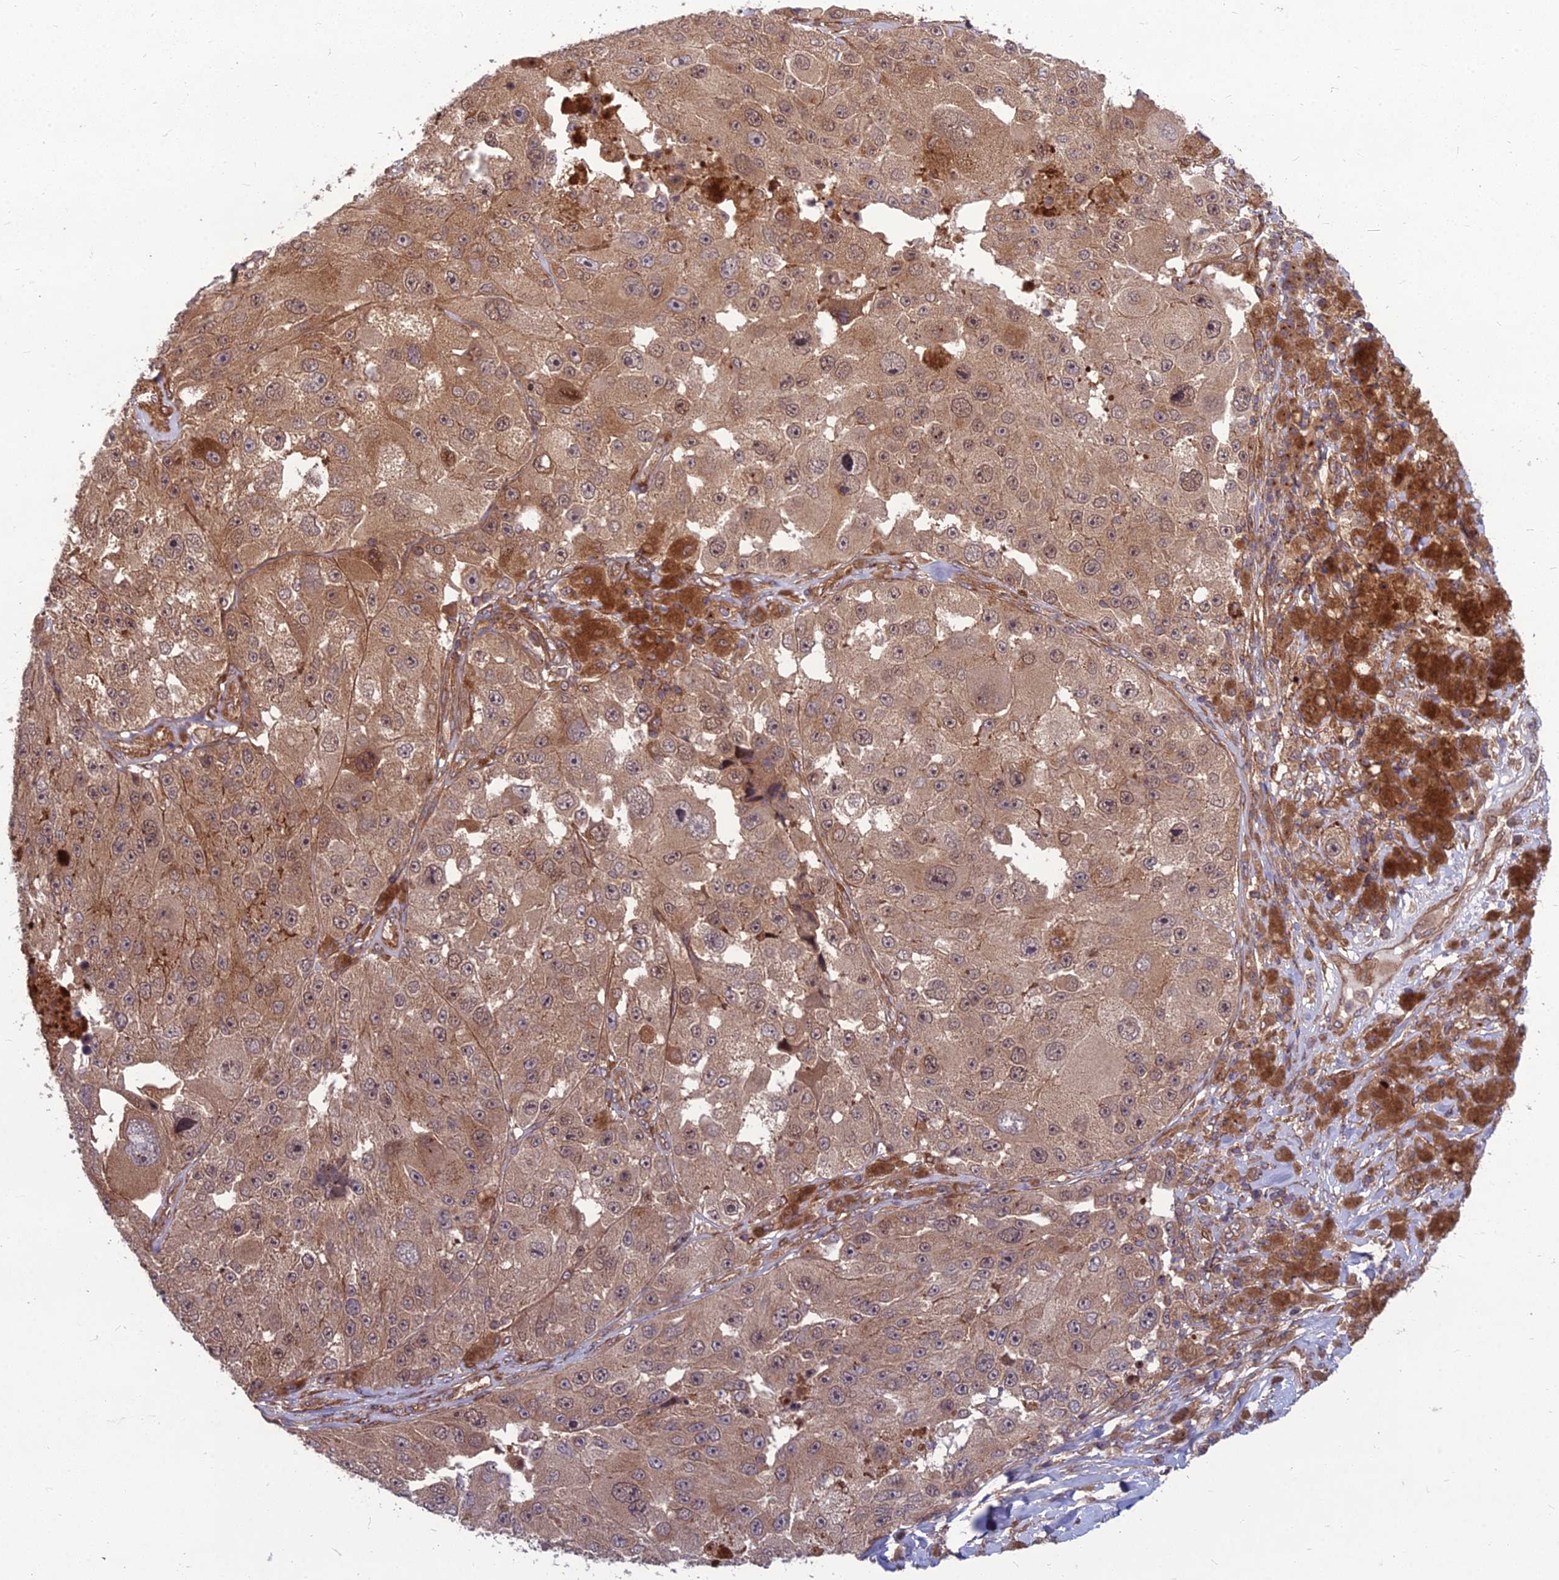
{"staining": {"intensity": "moderate", "quantity": ">75%", "location": "cytoplasmic/membranous"}, "tissue": "melanoma", "cell_type": "Tumor cells", "image_type": "cancer", "snomed": [{"axis": "morphology", "description": "Malignant melanoma, Metastatic site"}, {"axis": "topography", "description": "Lymph node"}], "caption": "A histopathology image showing moderate cytoplasmic/membranous staining in about >75% of tumor cells in melanoma, as visualized by brown immunohistochemical staining.", "gene": "MFSD8", "patient": {"sex": "male", "age": 62}}